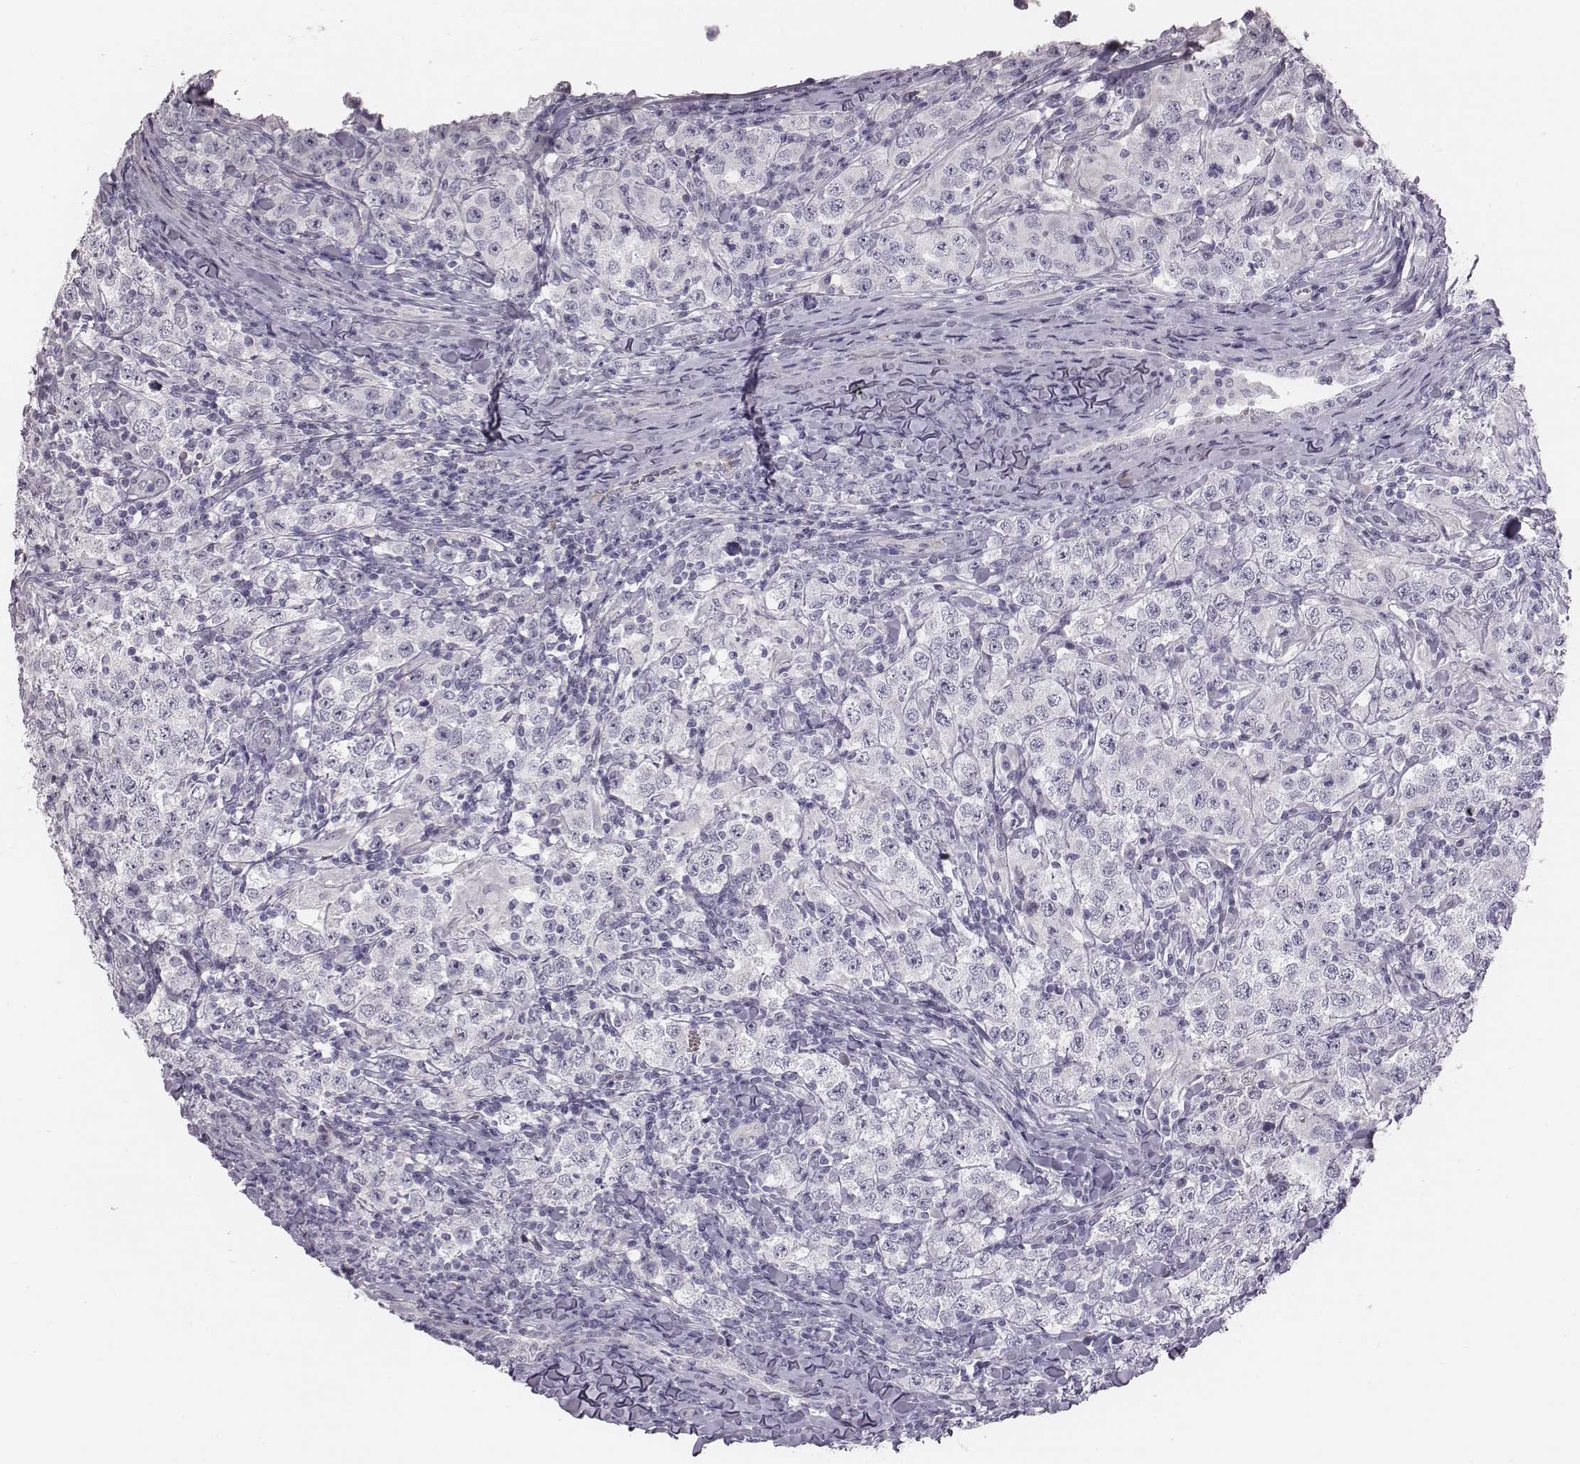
{"staining": {"intensity": "negative", "quantity": "none", "location": "none"}, "tissue": "testis cancer", "cell_type": "Tumor cells", "image_type": "cancer", "snomed": [{"axis": "morphology", "description": "Seminoma, NOS"}, {"axis": "morphology", "description": "Carcinoma, Embryonal, NOS"}, {"axis": "topography", "description": "Testis"}], "caption": "This is a micrograph of immunohistochemistry staining of testis seminoma, which shows no positivity in tumor cells.", "gene": "CACNG4", "patient": {"sex": "male", "age": 41}}